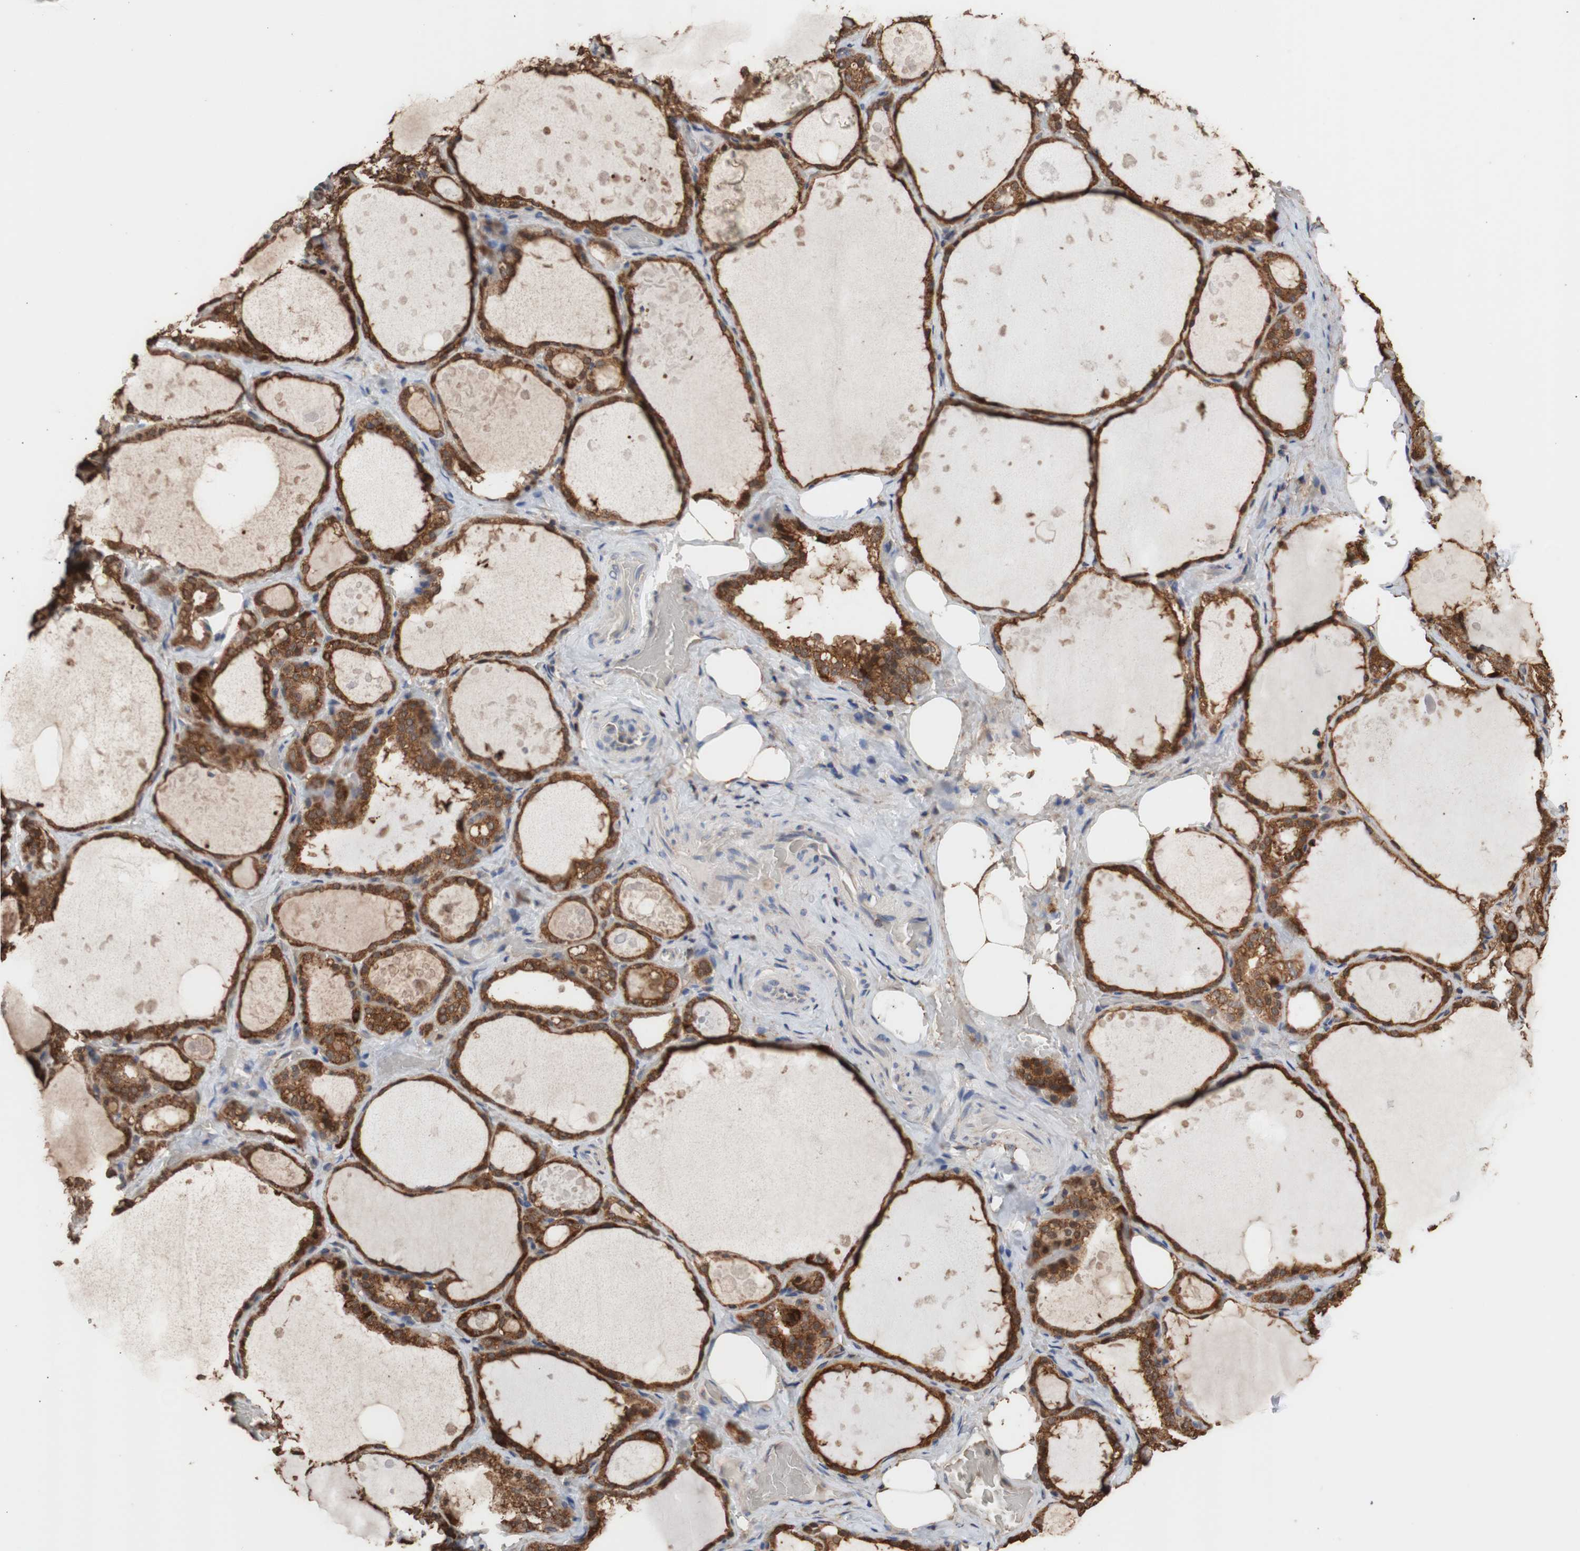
{"staining": {"intensity": "strong", "quantity": ">75%", "location": "cytoplasmic/membranous"}, "tissue": "thyroid gland", "cell_type": "Glandular cells", "image_type": "normal", "snomed": [{"axis": "morphology", "description": "Normal tissue, NOS"}, {"axis": "topography", "description": "Thyroid gland"}], "caption": "Immunohistochemical staining of benign thyroid gland demonstrates strong cytoplasmic/membranous protein expression in approximately >75% of glandular cells. Ihc stains the protein in brown and the nuclei are stained blue.", "gene": "ALDH9A1", "patient": {"sex": "male", "age": 61}}